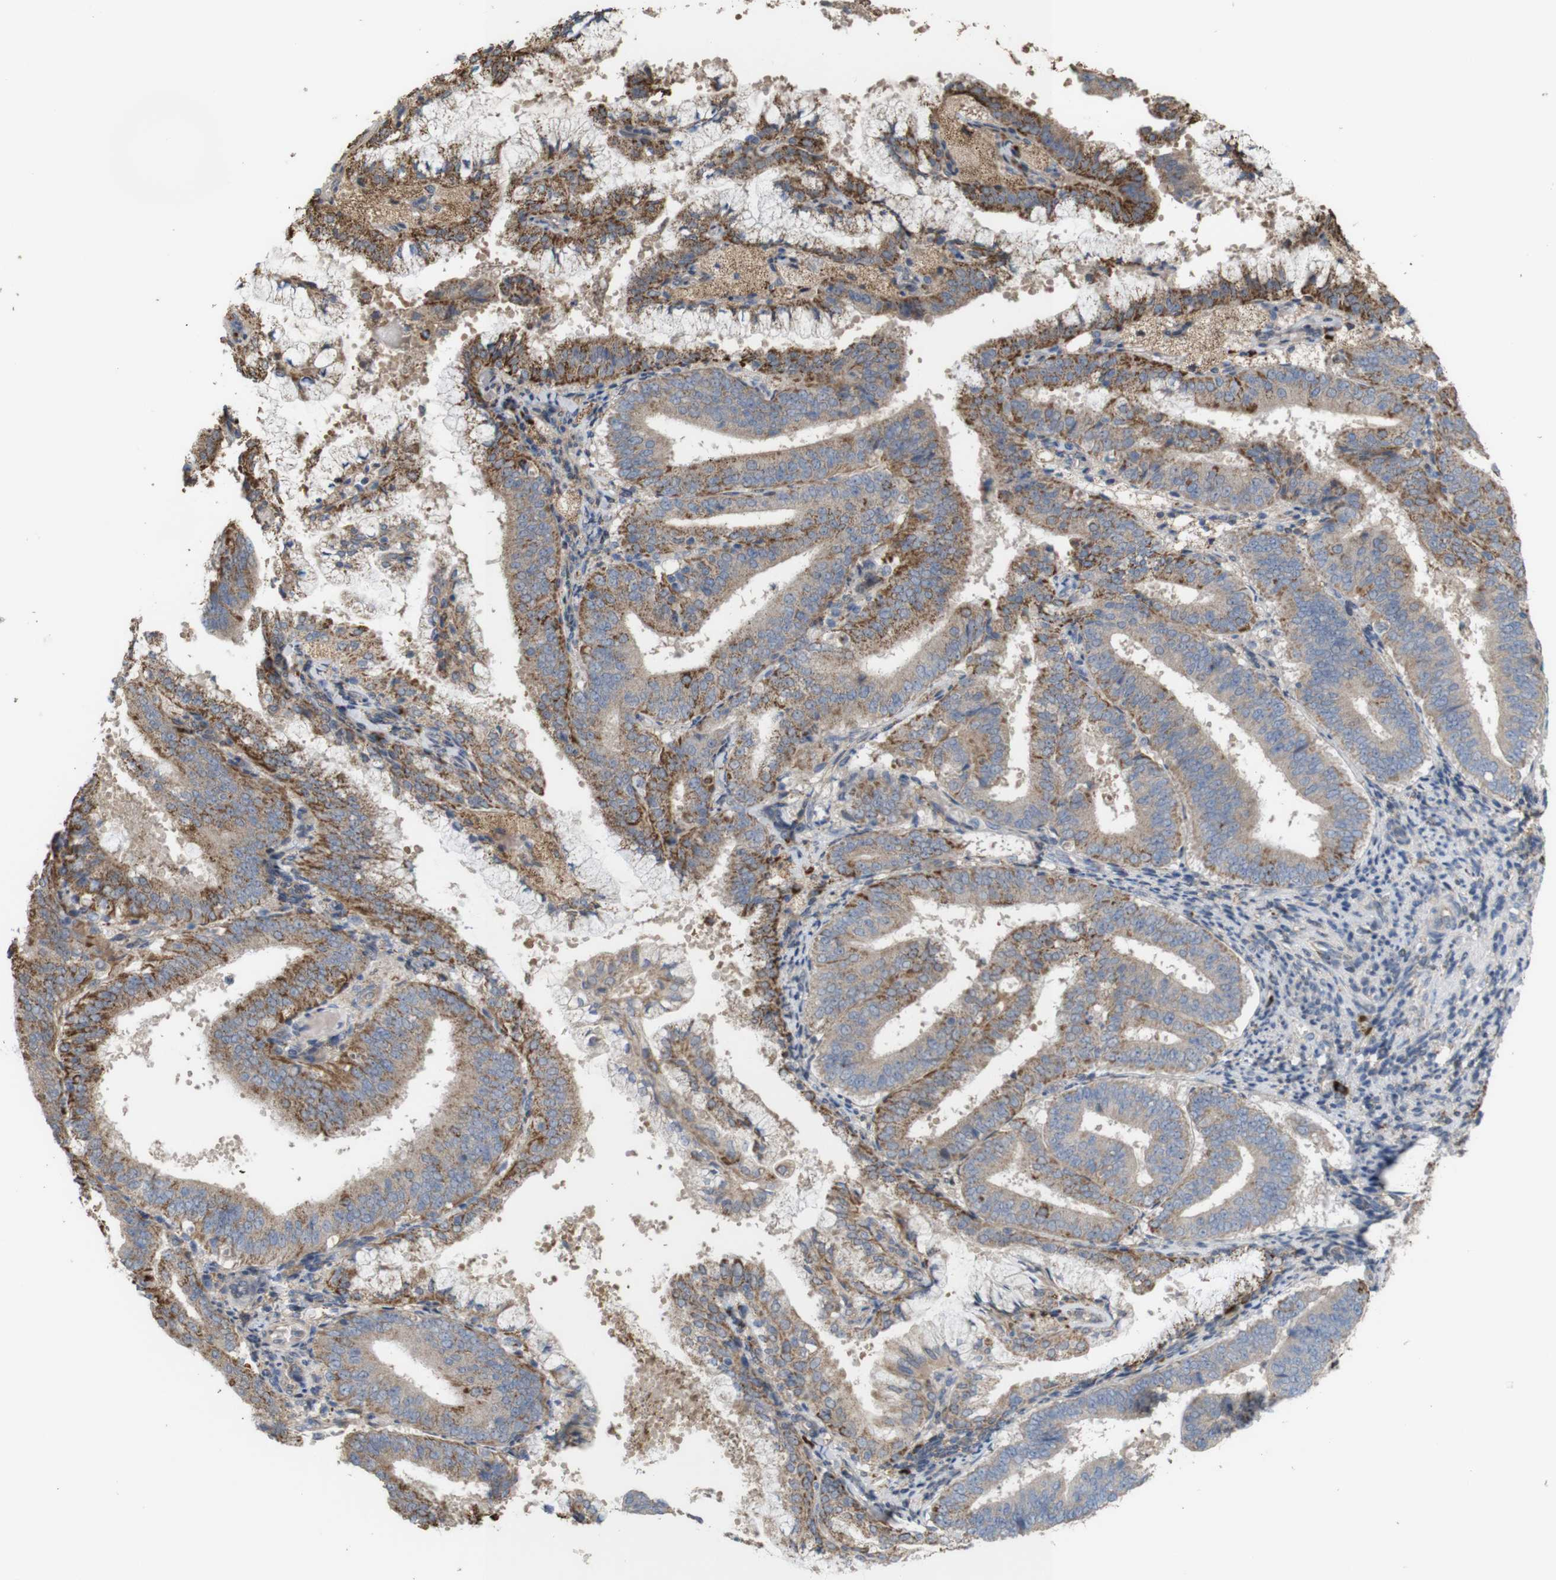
{"staining": {"intensity": "strong", "quantity": "<25%", "location": "cytoplasmic/membranous"}, "tissue": "endometrial cancer", "cell_type": "Tumor cells", "image_type": "cancer", "snomed": [{"axis": "morphology", "description": "Adenocarcinoma, NOS"}, {"axis": "topography", "description": "Endometrium"}], "caption": "Immunohistochemical staining of endometrial adenocarcinoma reveals medium levels of strong cytoplasmic/membranous protein positivity in about <25% of tumor cells.", "gene": "PTPRR", "patient": {"sex": "female", "age": 63}}